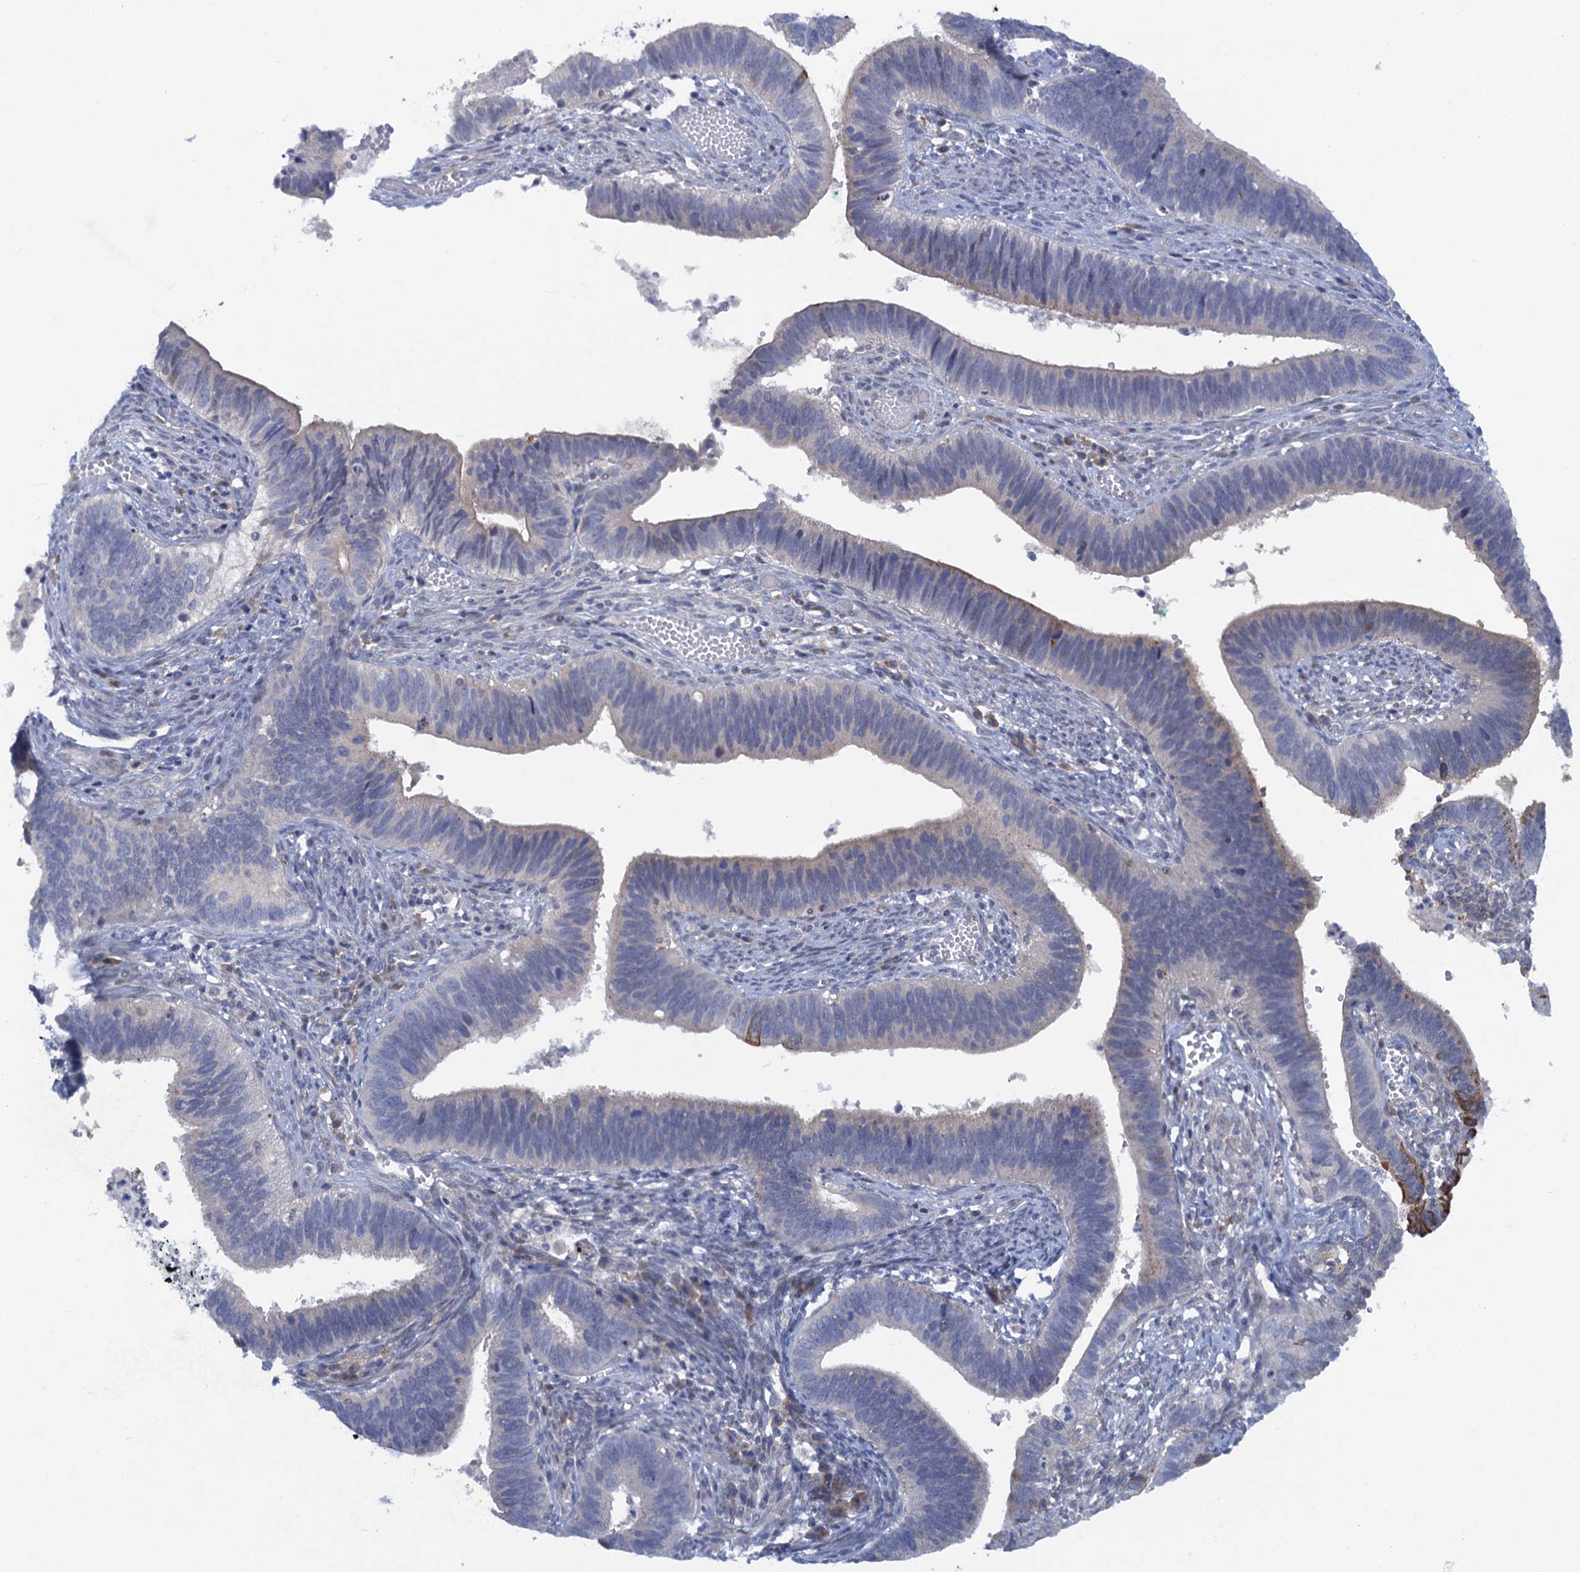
{"staining": {"intensity": "negative", "quantity": "none", "location": "none"}, "tissue": "cervical cancer", "cell_type": "Tumor cells", "image_type": "cancer", "snomed": [{"axis": "morphology", "description": "Adenocarcinoma, NOS"}, {"axis": "topography", "description": "Cervix"}], "caption": "IHC of cervical cancer (adenocarcinoma) shows no staining in tumor cells.", "gene": "QPCTL", "patient": {"sex": "female", "age": 42}}